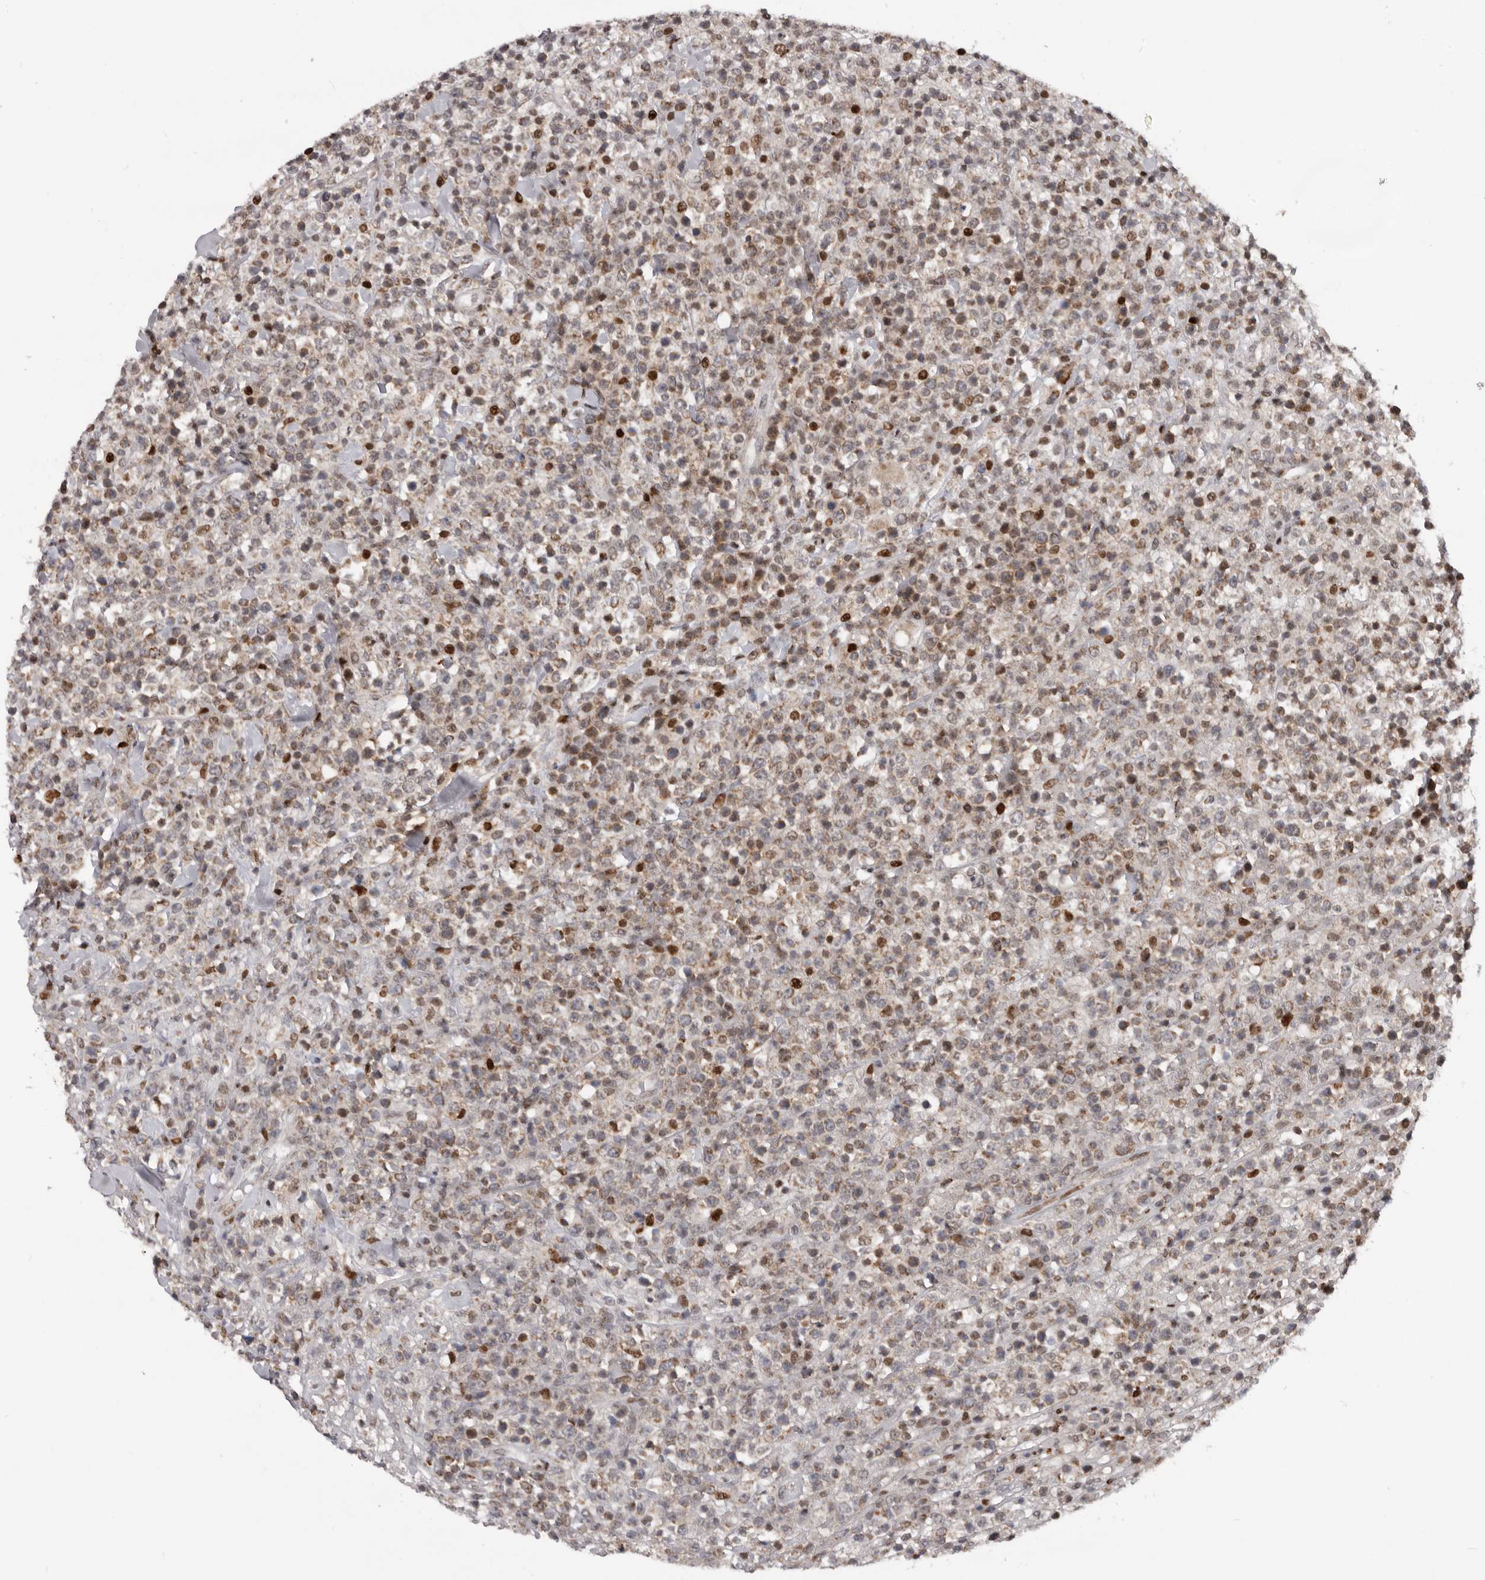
{"staining": {"intensity": "moderate", "quantity": "<25%", "location": "cytoplasmic/membranous"}, "tissue": "lymphoma", "cell_type": "Tumor cells", "image_type": "cancer", "snomed": [{"axis": "morphology", "description": "Malignant lymphoma, non-Hodgkin's type, High grade"}, {"axis": "topography", "description": "Colon"}], "caption": "Malignant lymphoma, non-Hodgkin's type (high-grade) stained with a protein marker exhibits moderate staining in tumor cells.", "gene": "C17orf99", "patient": {"sex": "female", "age": 53}}